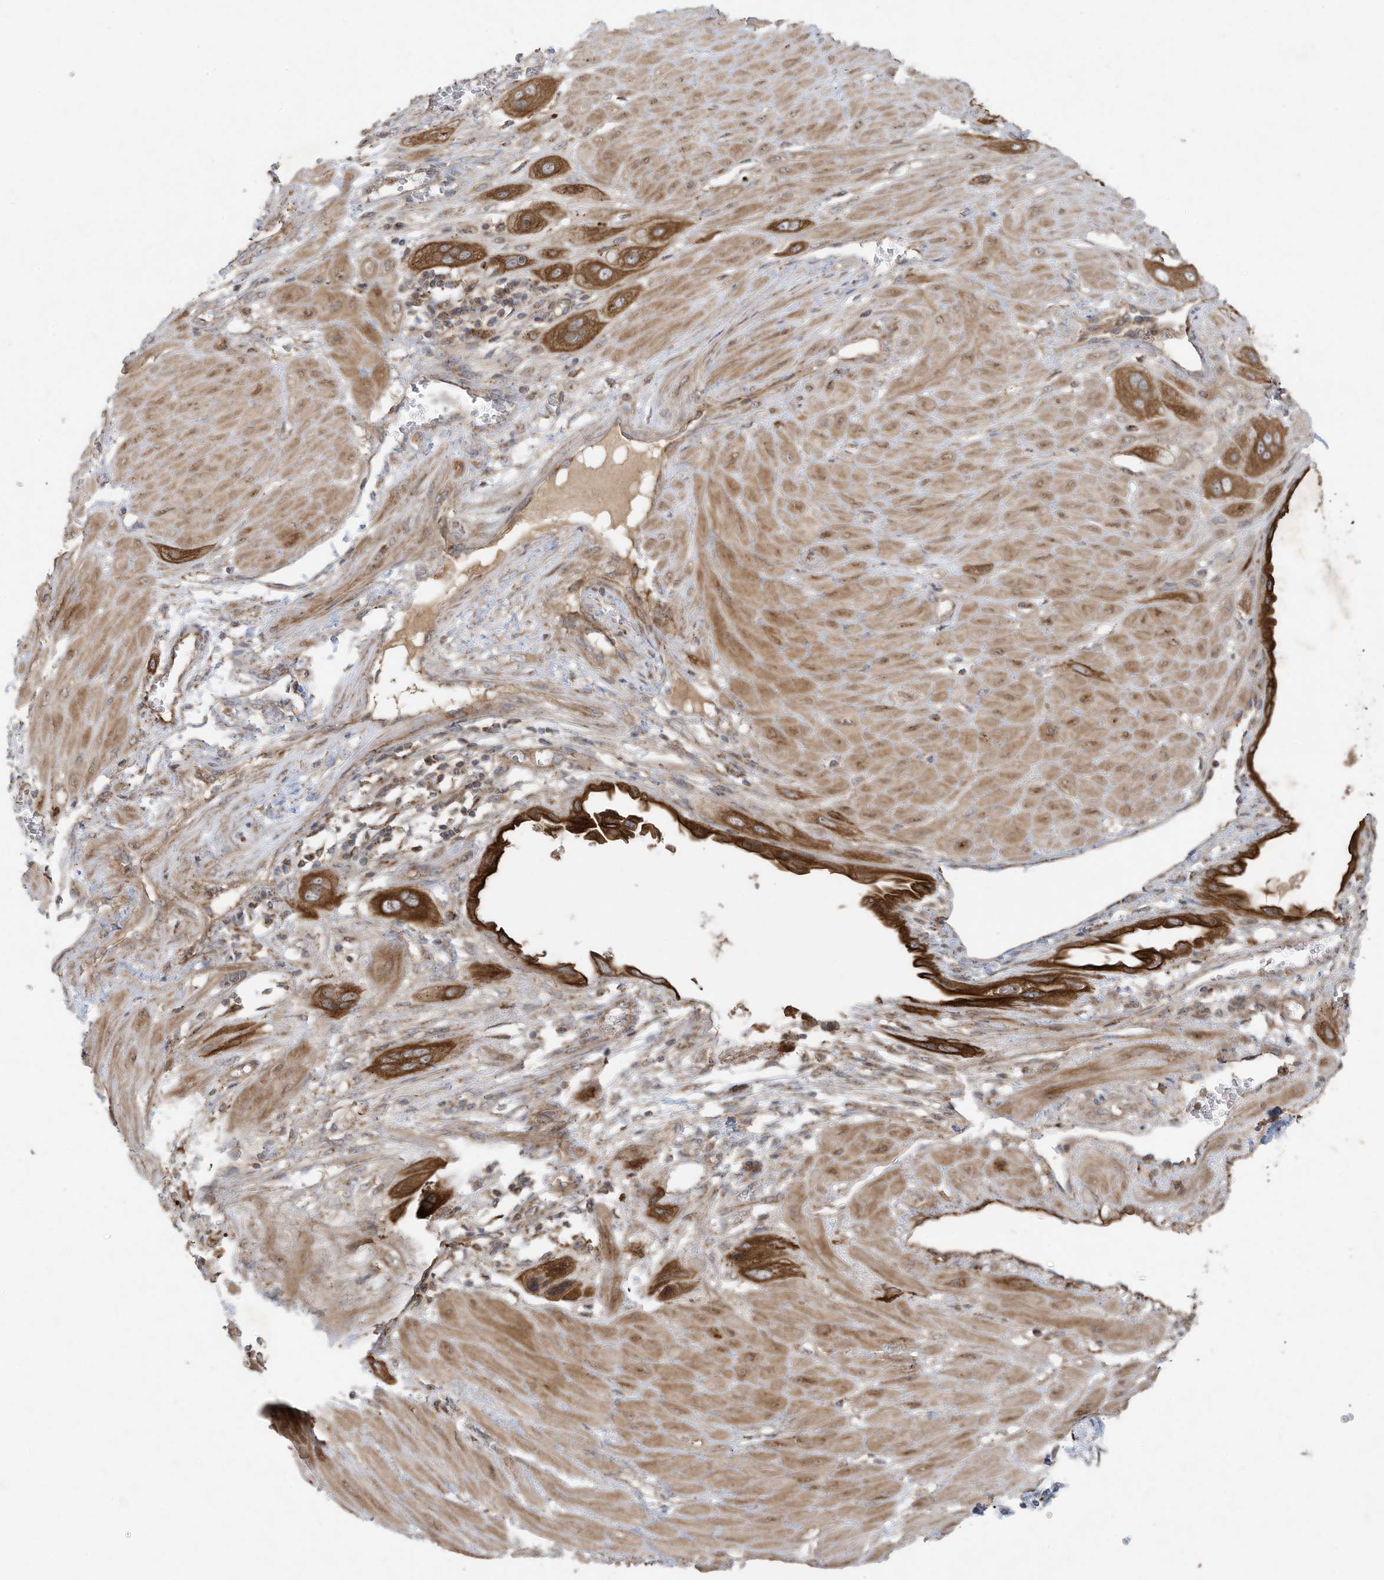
{"staining": {"intensity": "moderate", "quantity": ">75%", "location": "cytoplasmic/membranous"}, "tissue": "cervical cancer", "cell_type": "Tumor cells", "image_type": "cancer", "snomed": [{"axis": "morphology", "description": "Squamous cell carcinoma, NOS"}, {"axis": "topography", "description": "Cervix"}], "caption": "Cervical cancer (squamous cell carcinoma) stained with immunohistochemistry (IHC) shows moderate cytoplasmic/membranous positivity in approximately >75% of tumor cells.", "gene": "C2orf74", "patient": {"sex": "female", "age": 34}}